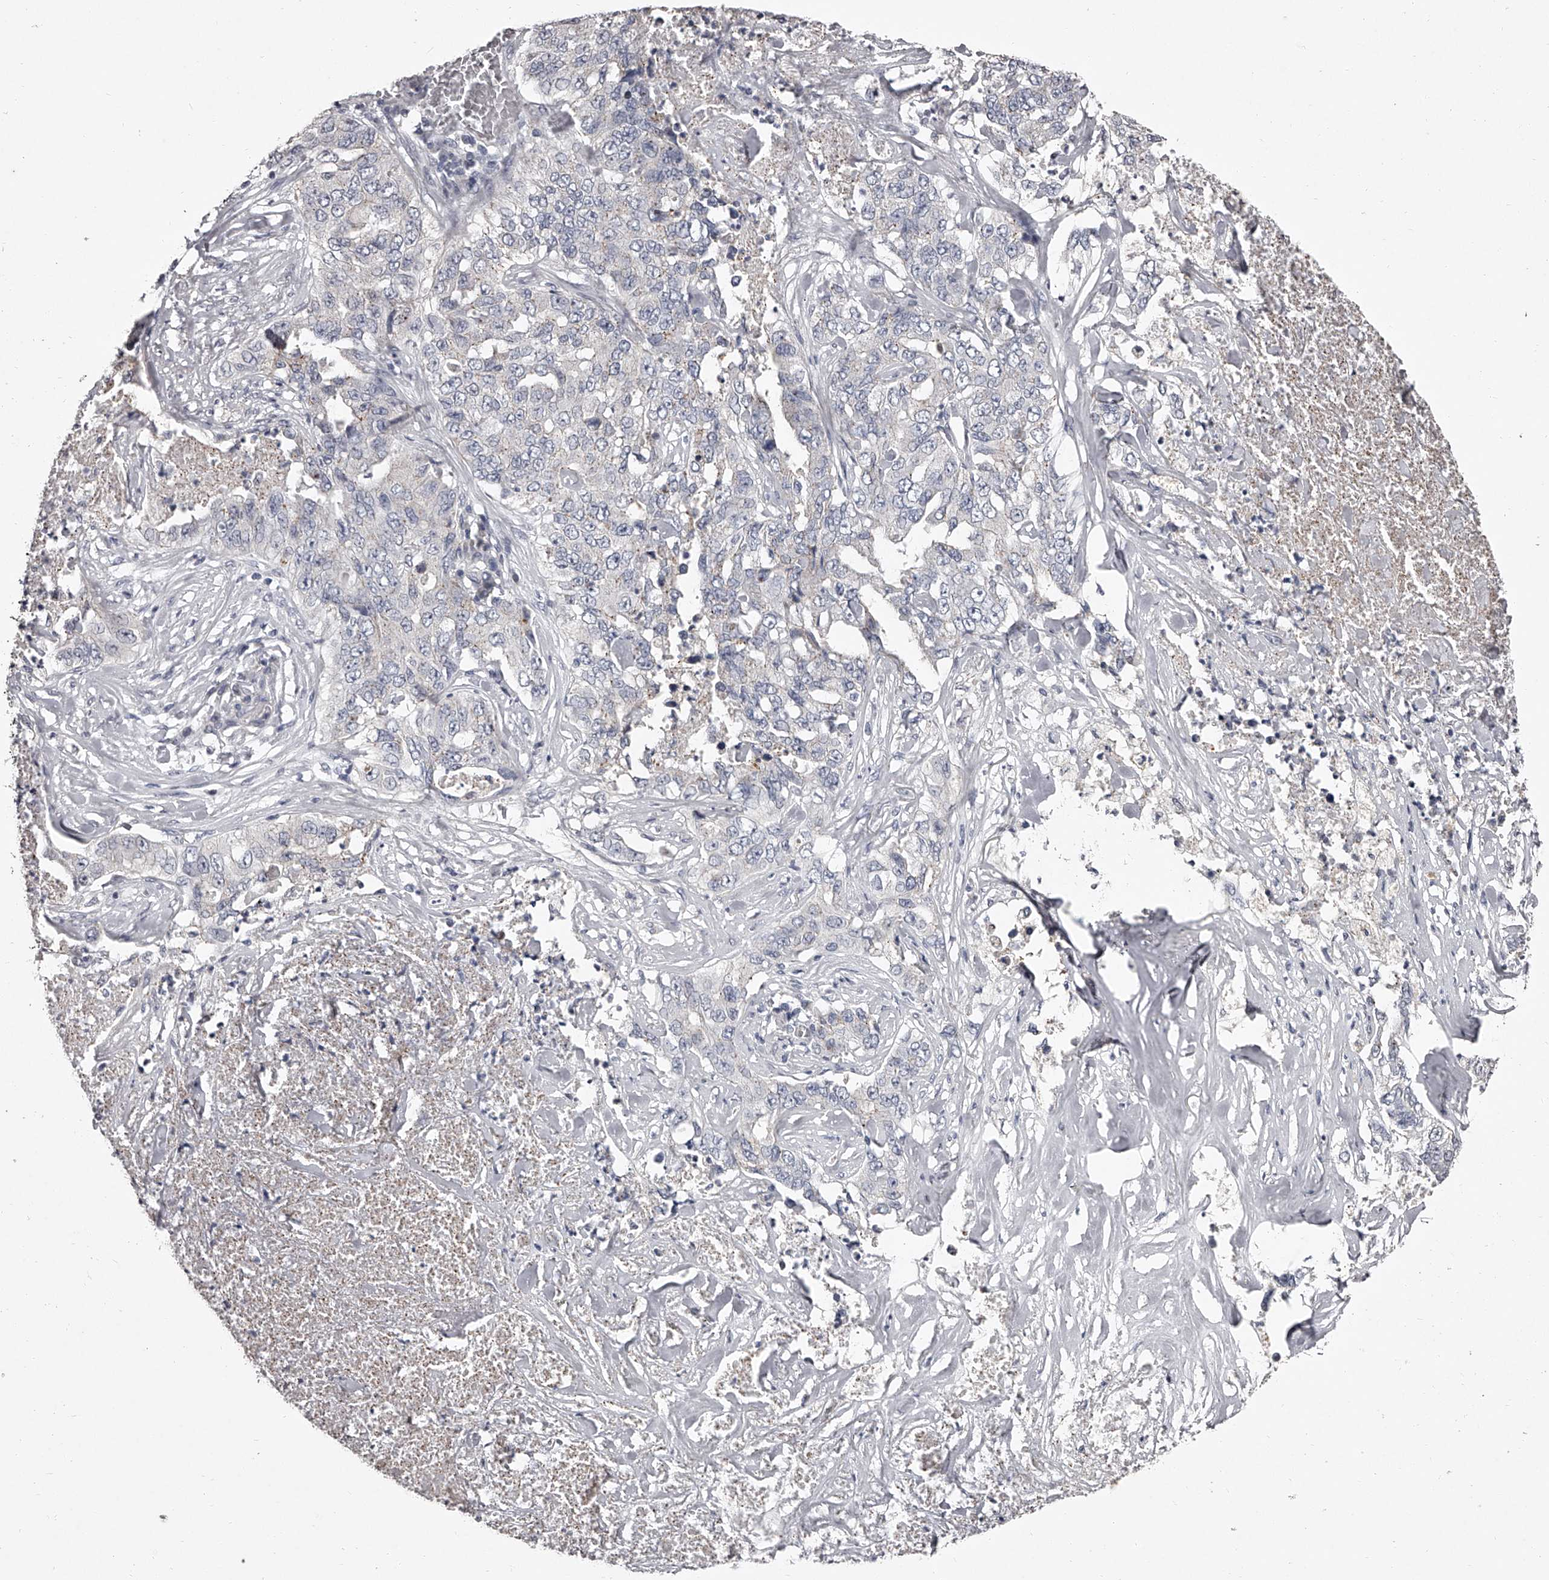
{"staining": {"intensity": "negative", "quantity": "none", "location": "none"}, "tissue": "lung cancer", "cell_type": "Tumor cells", "image_type": "cancer", "snomed": [{"axis": "morphology", "description": "Adenocarcinoma, NOS"}, {"axis": "topography", "description": "Lung"}], "caption": "Immunohistochemical staining of human lung adenocarcinoma displays no significant expression in tumor cells. (DAB immunohistochemistry with hematoxylin counter stain).", "gene": "NT5DC1", "patient": {"sex": "female", "age": 51}}